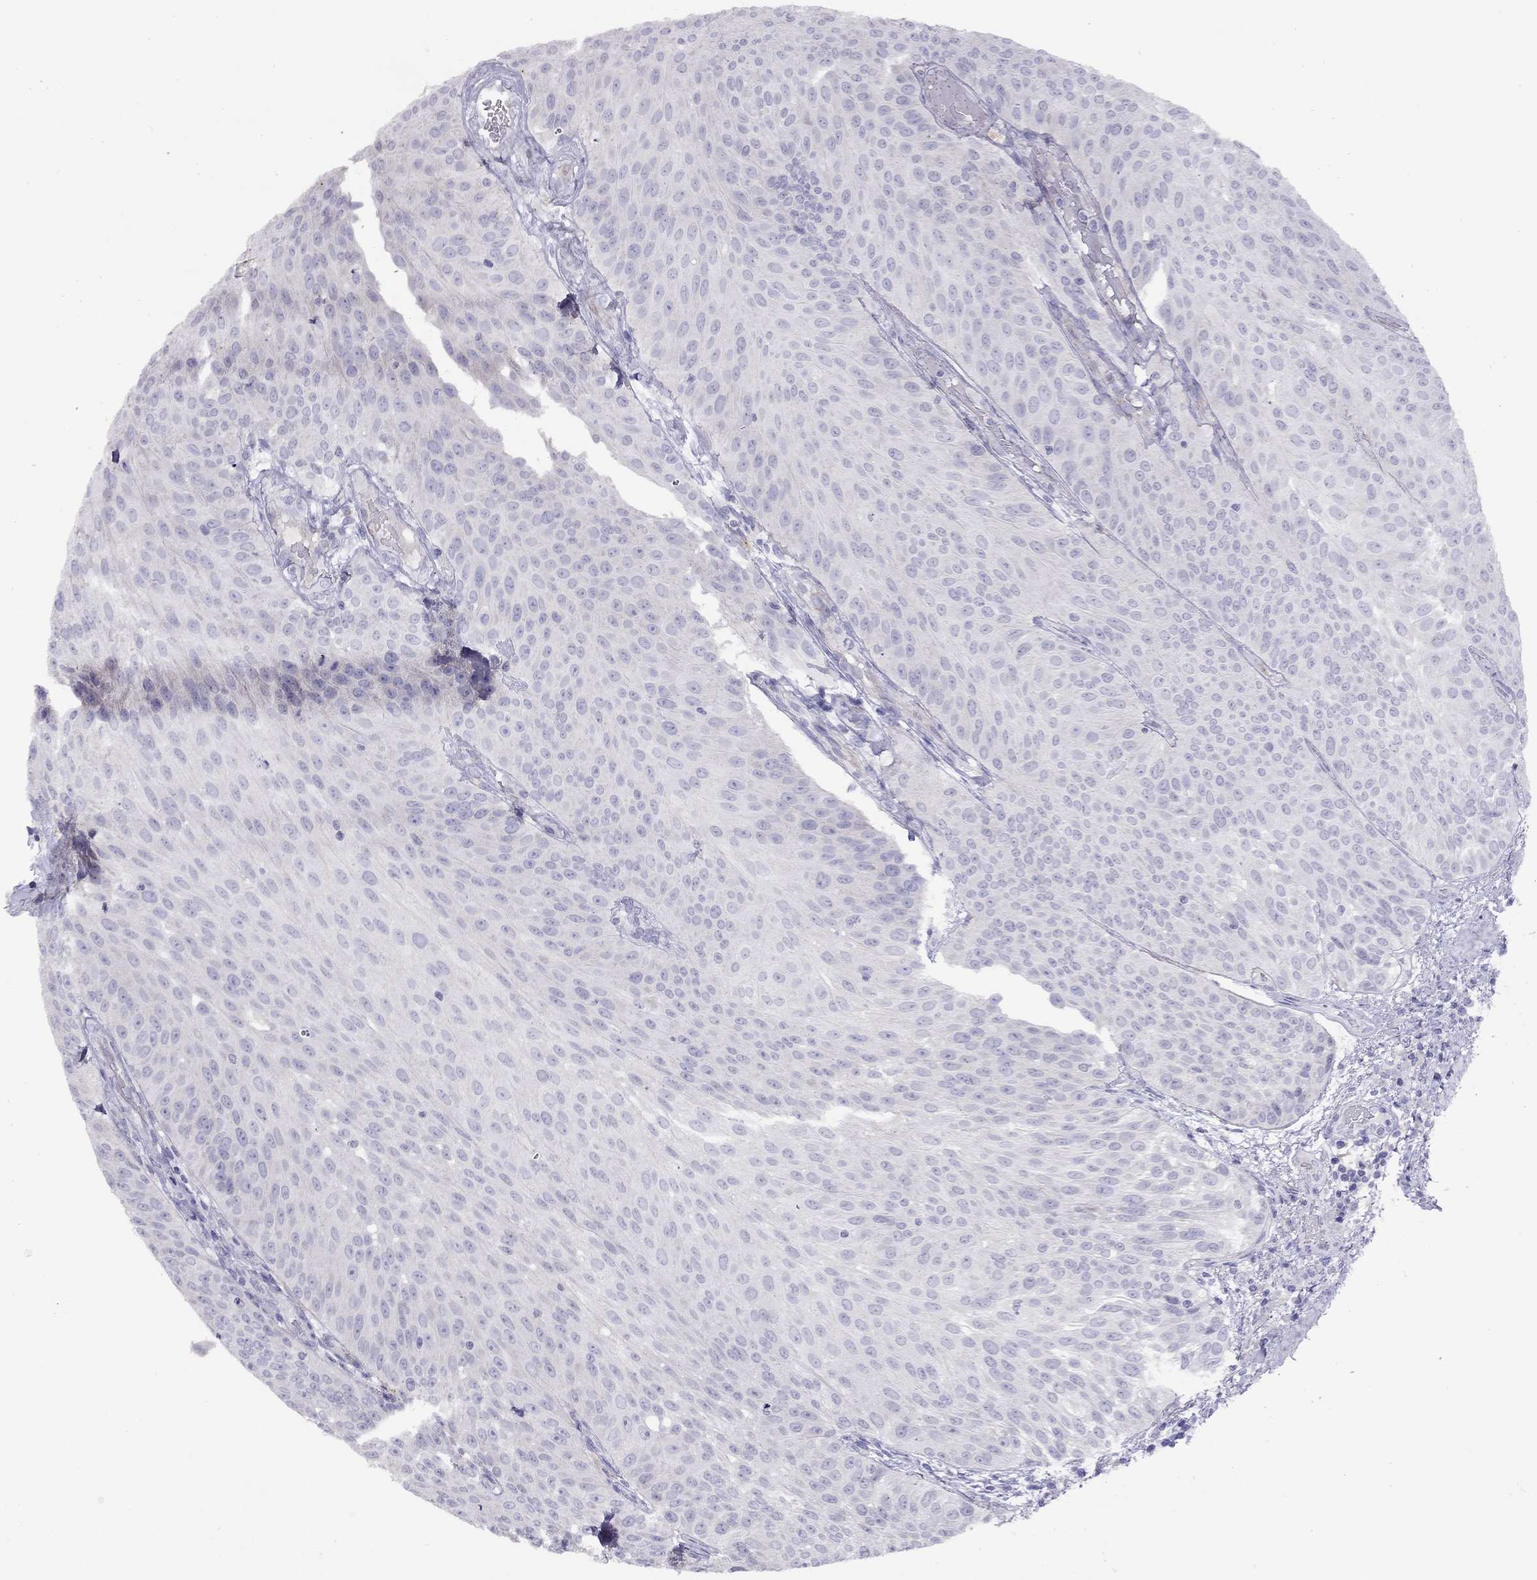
{"staining": {"intensity": "negative", "quantity": "none", "location": "none"}, "tissue": "urothelial cancer", "cell_type": "Tumor cells", "image_type": "cancer", "snomed": [{"axis": "morphology", "description": "Urothelial carcinoma, Low grade"}, {"axis": "topography", "description": "Urinary bladder"}], "caption": "The photomicrograph reveals no significant expression in tumor cells of urothelial cancer.", "gene": "CPNE4", "patient": {"sex": "male", "age": 78}}